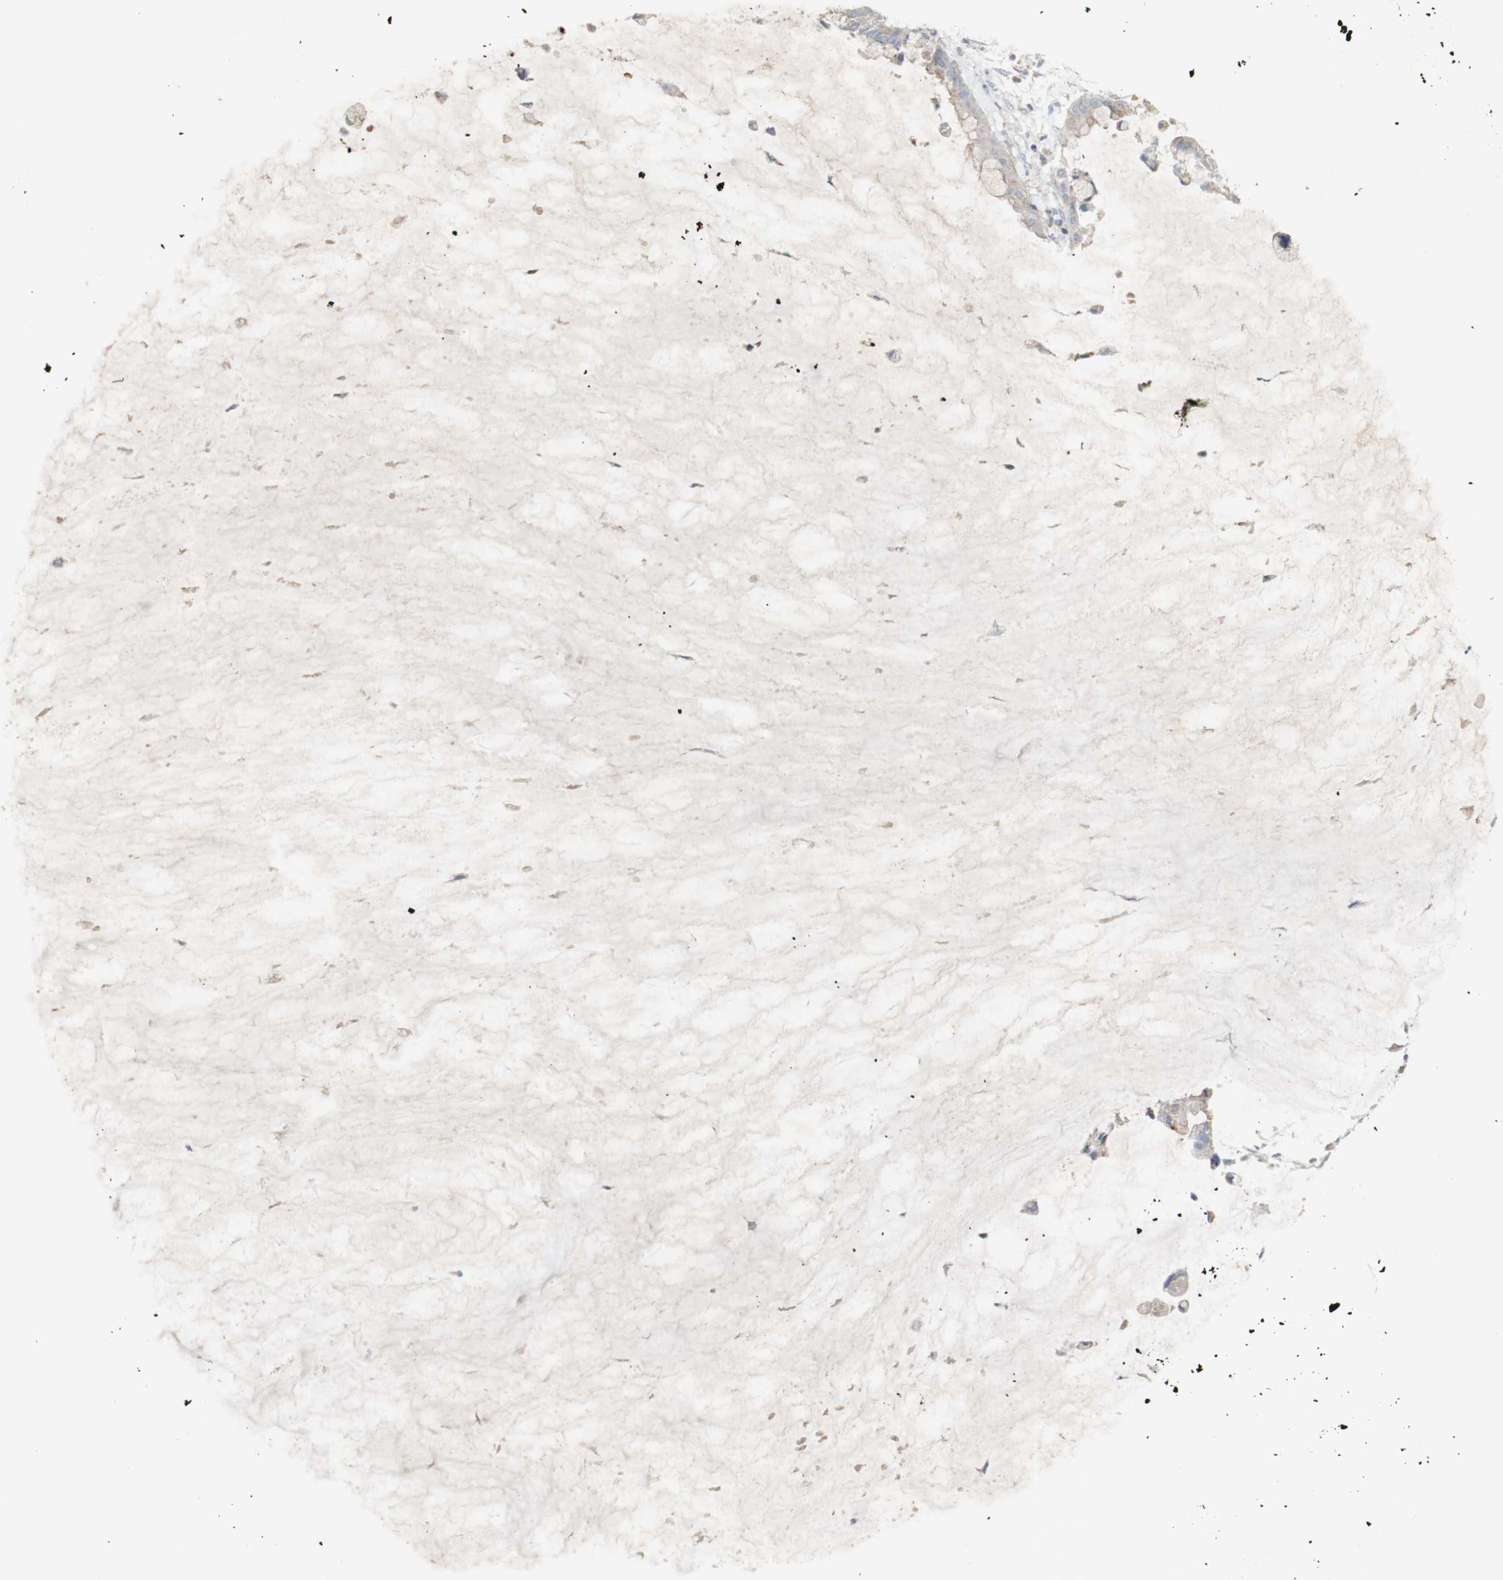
{"staining": {"intensity": "negative", "quantity": "none", "location": "none"}, "tissue": "pancreatic cancer", "cell_type": "Tumor cells", "image_type": "cancer", "snomed": [{"axis": "morphology", "description": "Adenocarcinoma, NOS"}, {"axis": "topography", "description": "Pancreas"}], "caption": "Immunohistochemistry (IHC) micrograph of human pancreatic cancer stained for a protein (brown), which displays no positivity in tumor cells.", "gene": "INS", "patient": {"sex": "male", "age": 41}}